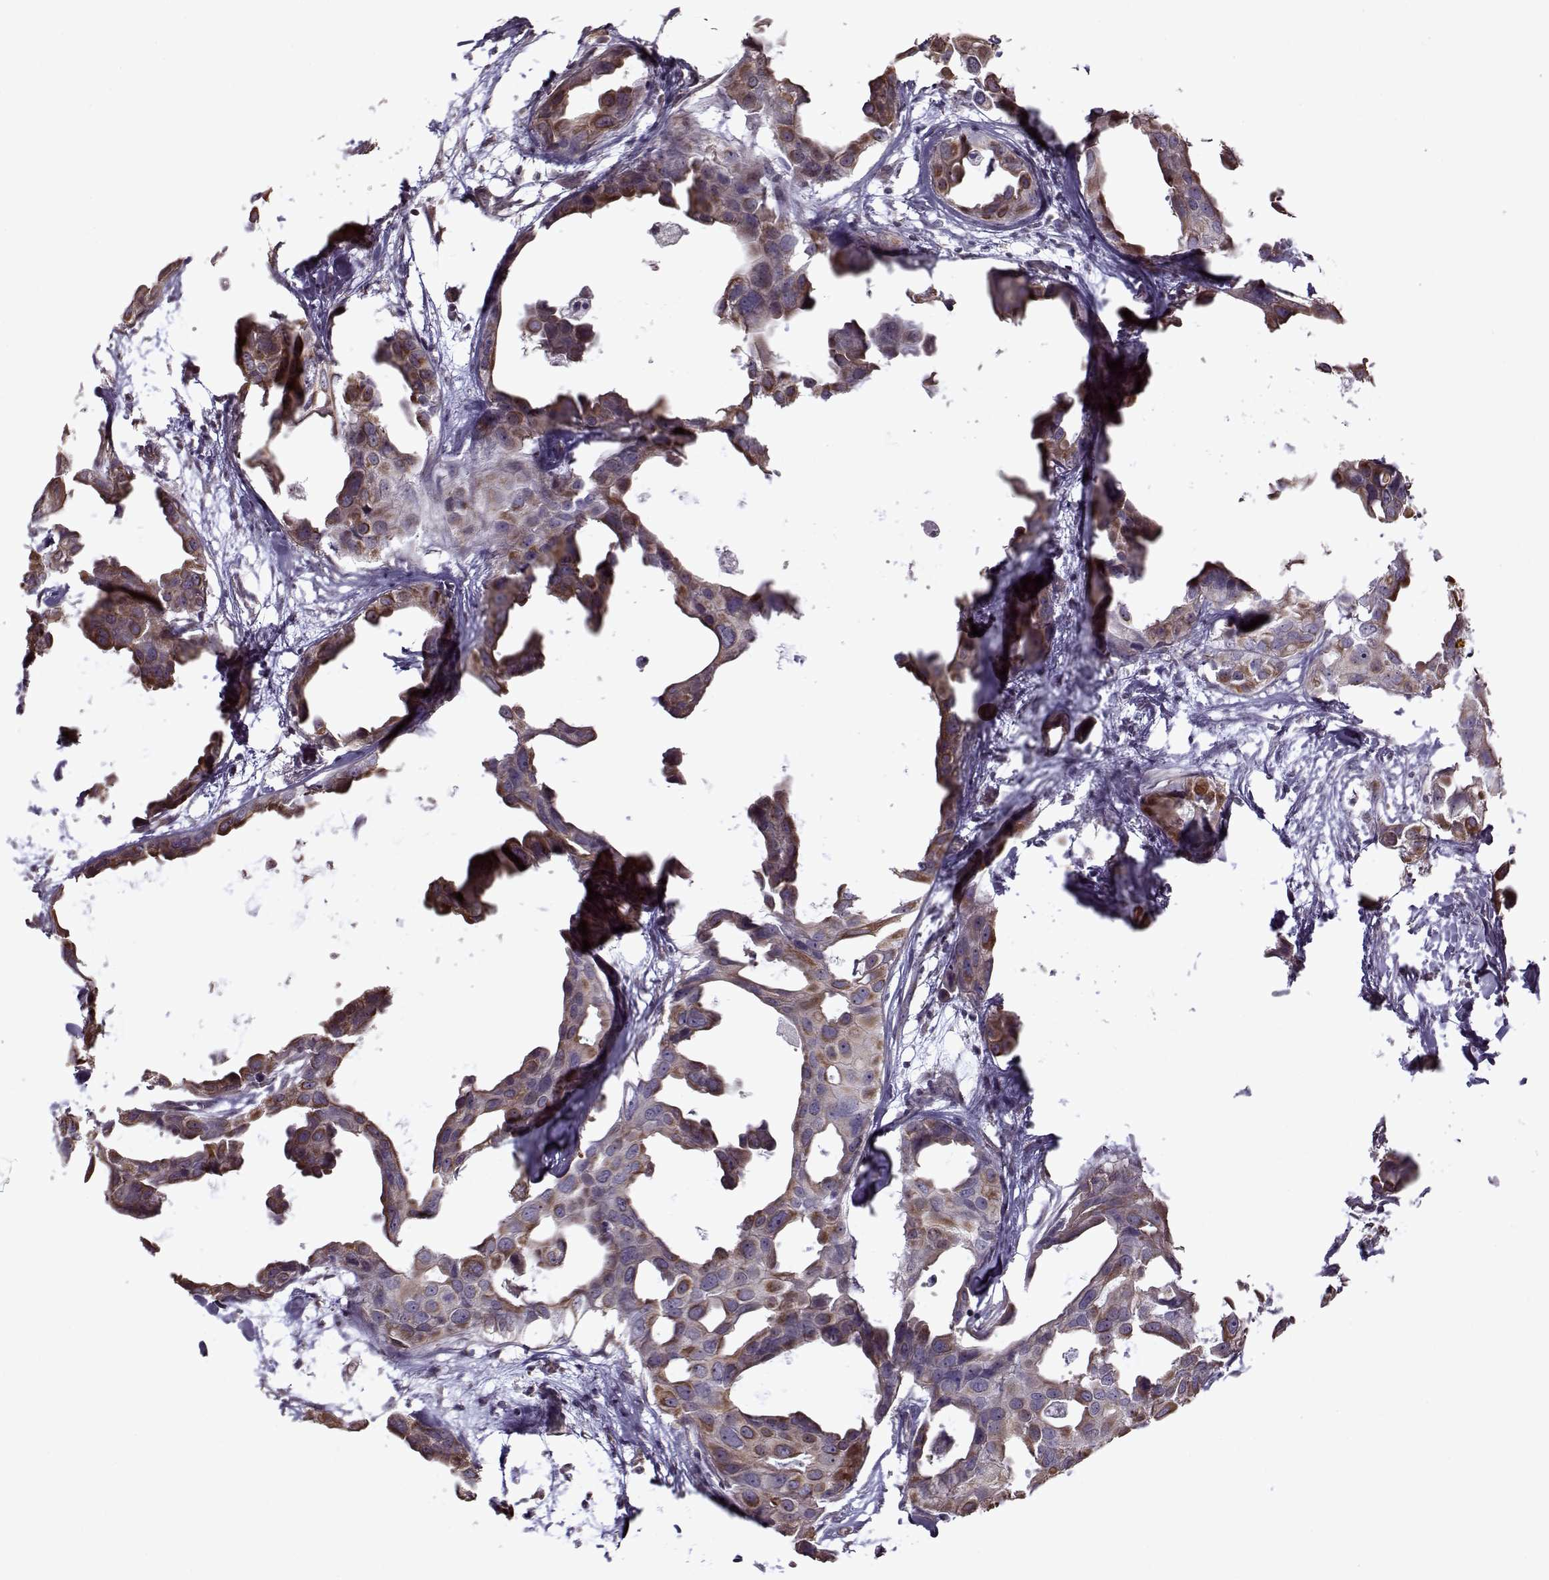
{"staining": {"intensity": "moderate", "quantity": "25%-75%", "location": "cytoplasmic/membranous"}, "tissue": "breast cancer", "cell_type": "Tumor cells", "image_type": "cancer", "snomed": [{"axis": "morphology", "description": "Duct carcinoma"}, {"axis": "topography", "description": "Breast"}], "caption": "Protein staining of breast cancer (infiltrating ductal carcinoma) tissue reveals moderate cytoplasmic/membranous expression in approximately 25%-75% of tumor cells.", "gene": "KRT9", "patient": {"sex": "female", "age": 38}}